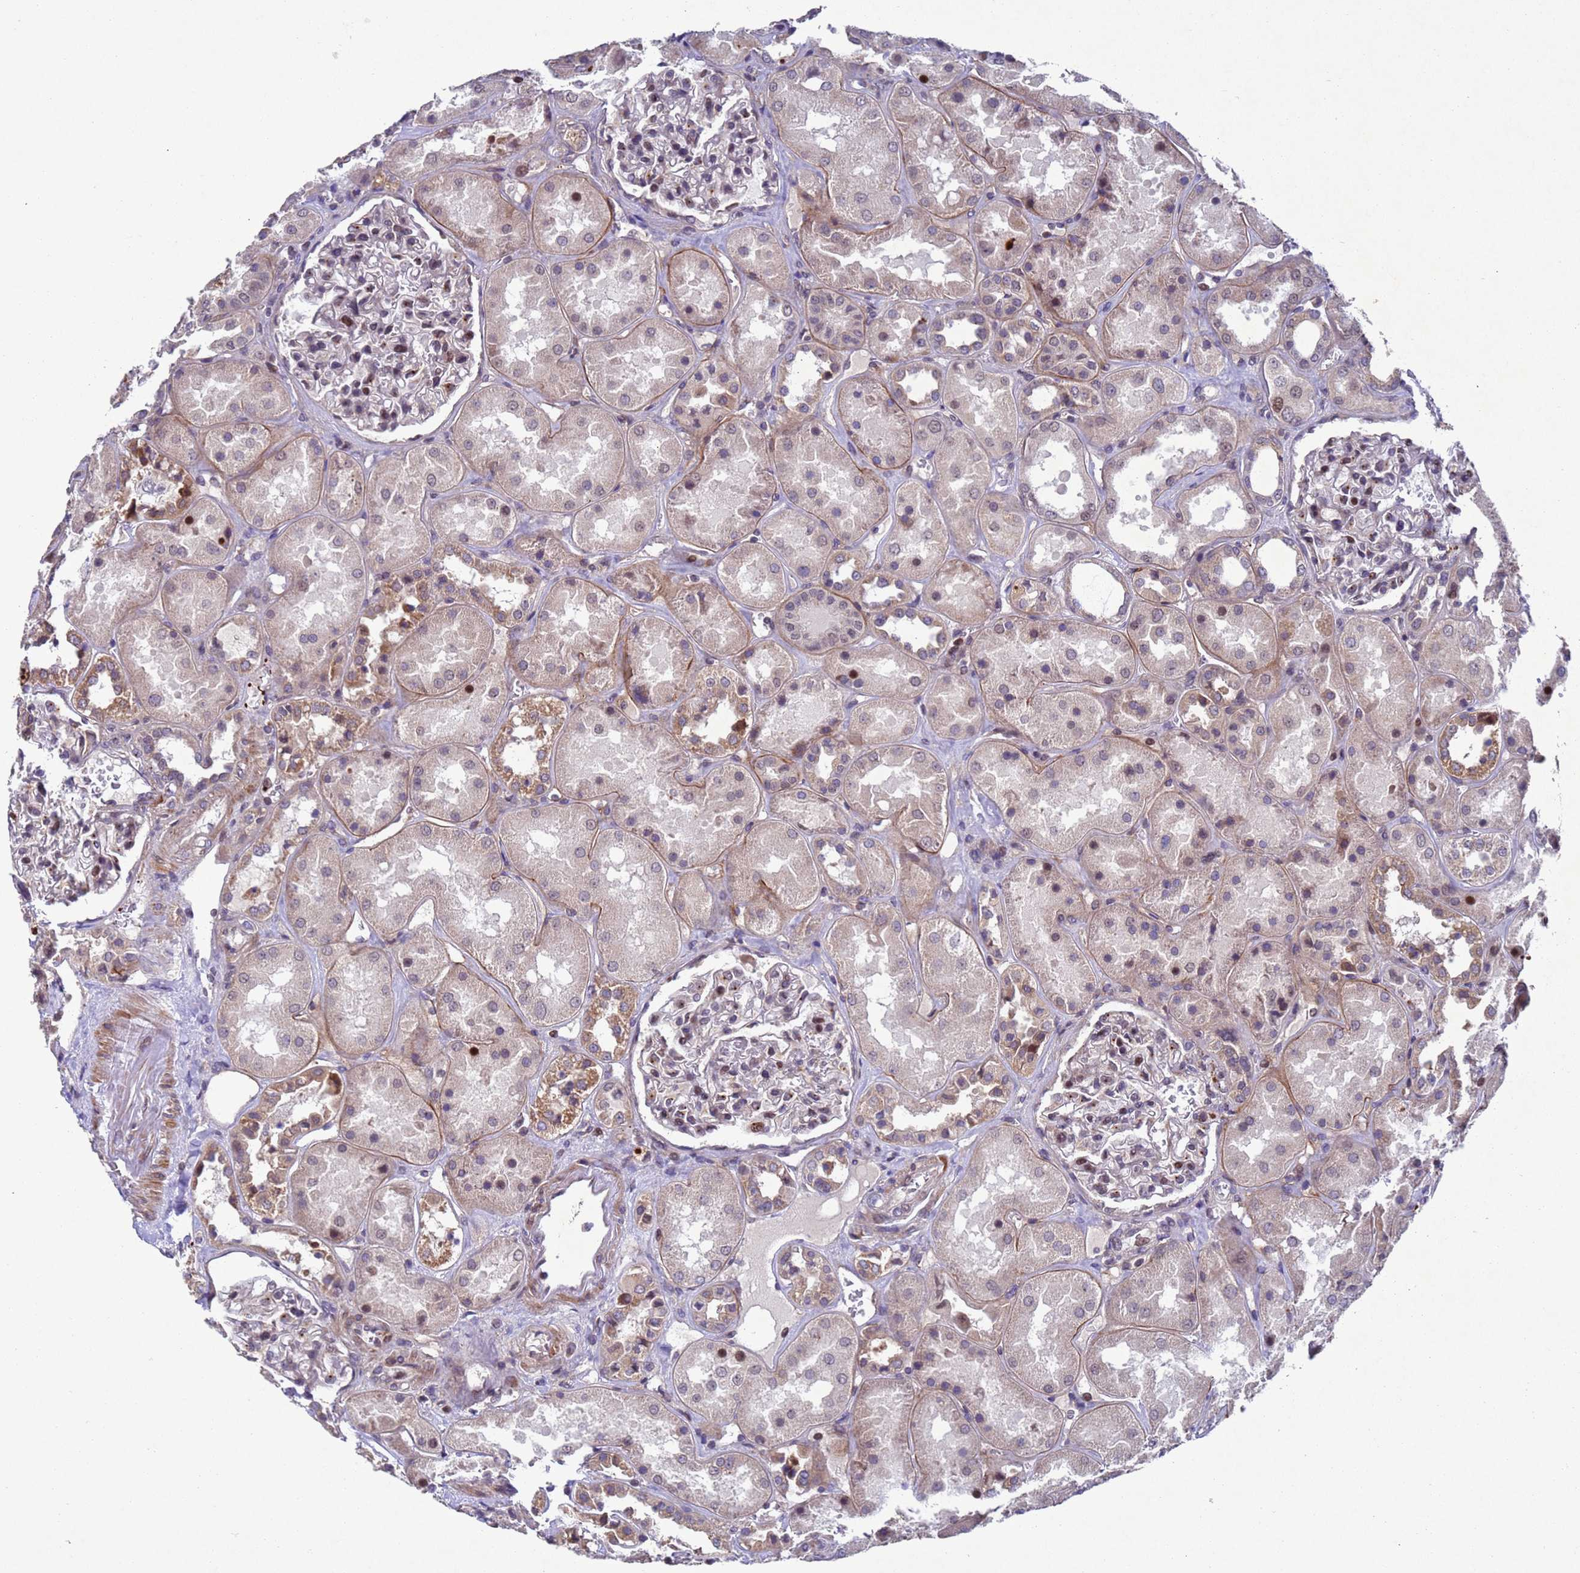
{"staining": {"intensity": "moderate", "quantity": "25%-75%", "location": "nuclear"}, "tissue": "kidney", "cell_type": "Cells in glomeruli", "image_type": "normal", "snomed": [{"axis": "morphology", "description": "Normal tissue, NOS"}, {"axis": "topography", "description": "Kidney"}], "caption": "High-magnification brightfield microscopy of unremarkable kidney stained with DAB (3,3'-diaminobenzidine) (brown) and counterstained with hematoxylin (blue). cells in glomeruli exhibit moderate nuclear staining is seen in approximately25%-75% of cells. (DAB IHC with brightfield microscopy, high magnification).", "gene": "TBK1", "patient": {"sex": "male", "age": 70}}